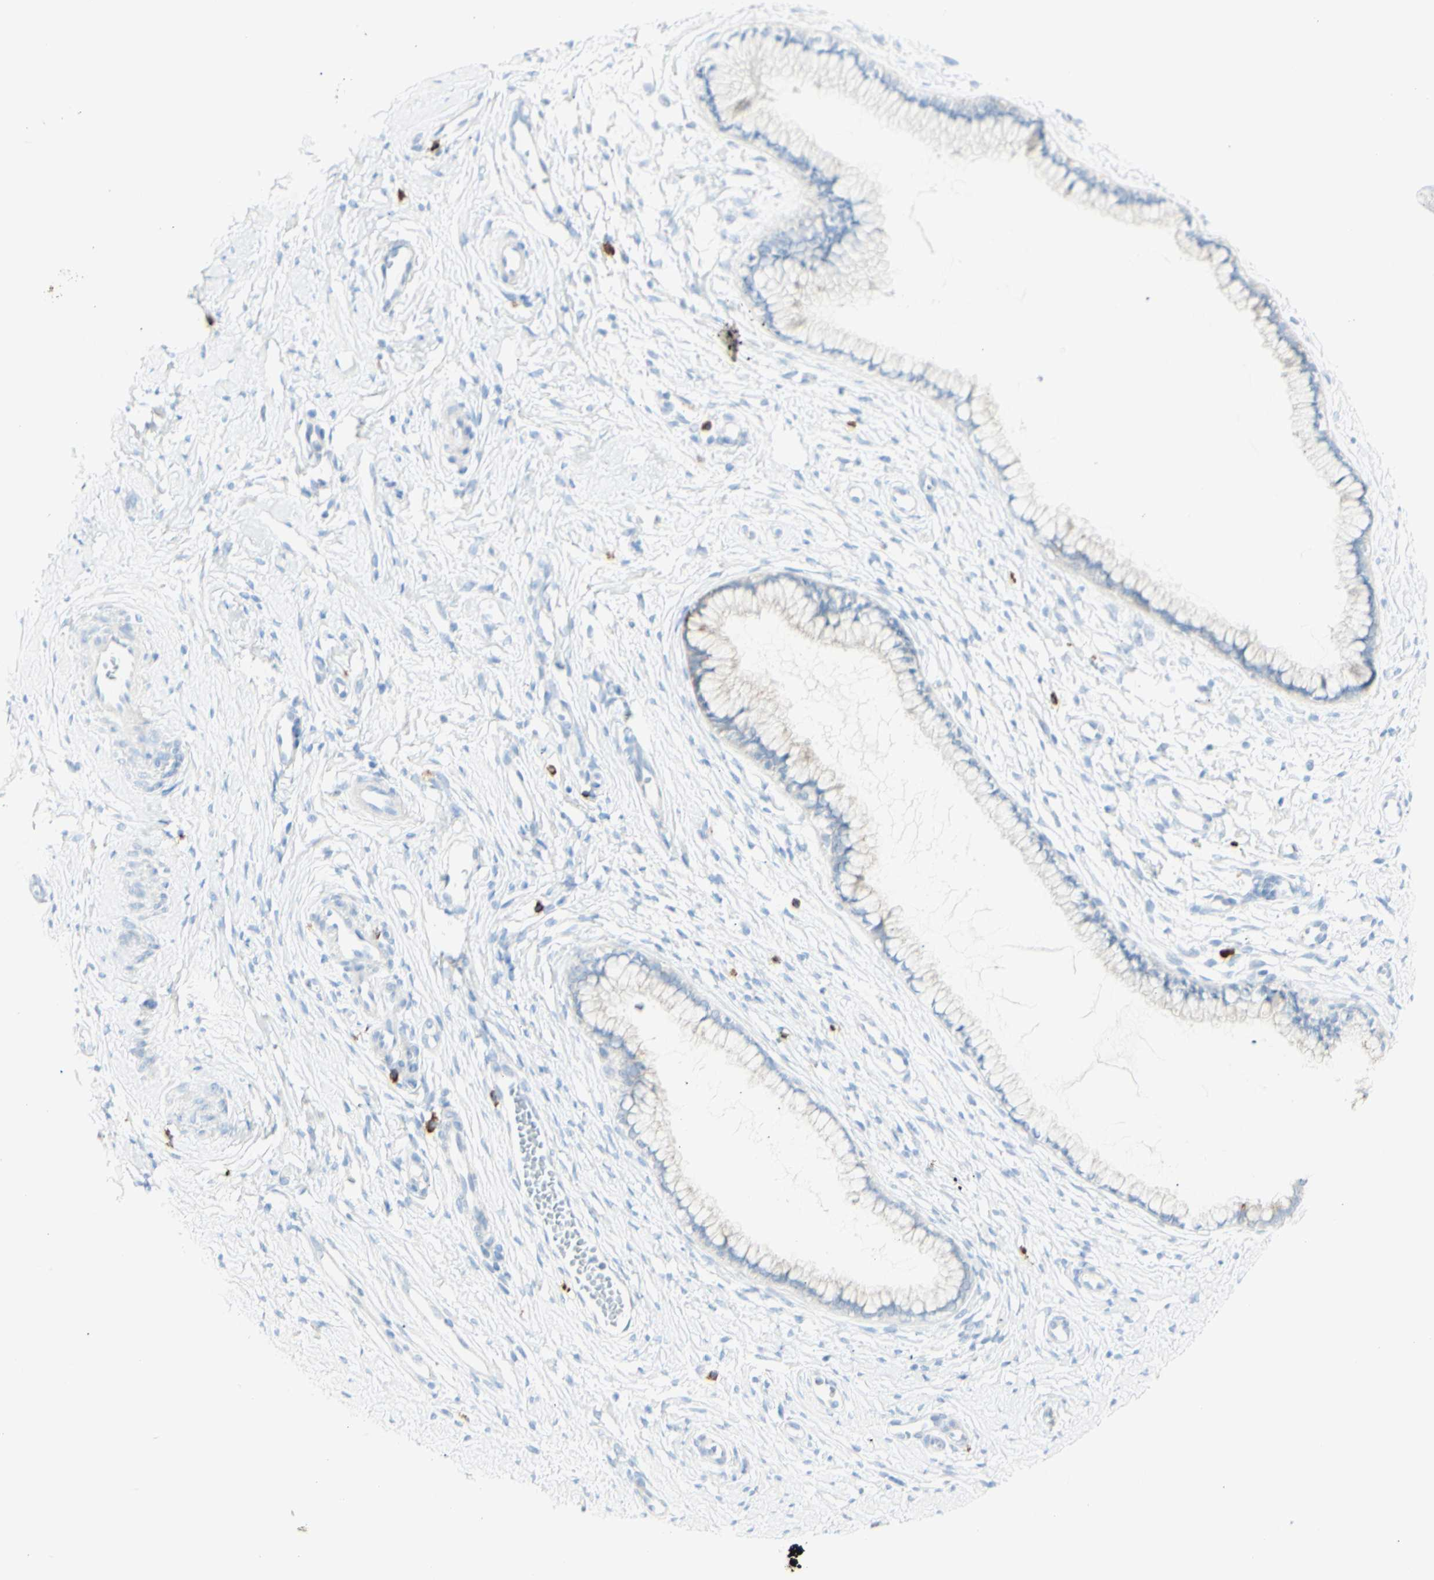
{"staining": {"intensity": "negative", "quantity": "none", "location": "none"}, "tissue": "cervix", "cell_type": "Glandular cells", "image_type": "normal", "snomed": [{"axis": "morphology", "description": "Normal tissue, NOS"}, {"axis": "topography", "description": "Cervix"}], "caption": "This is an immunohistochemistry histopathology image of unremarkable cervix. There is no positivity in glandular cells.", "gene": "LETM1", "patient": {"sex": "female", "age": 65}}